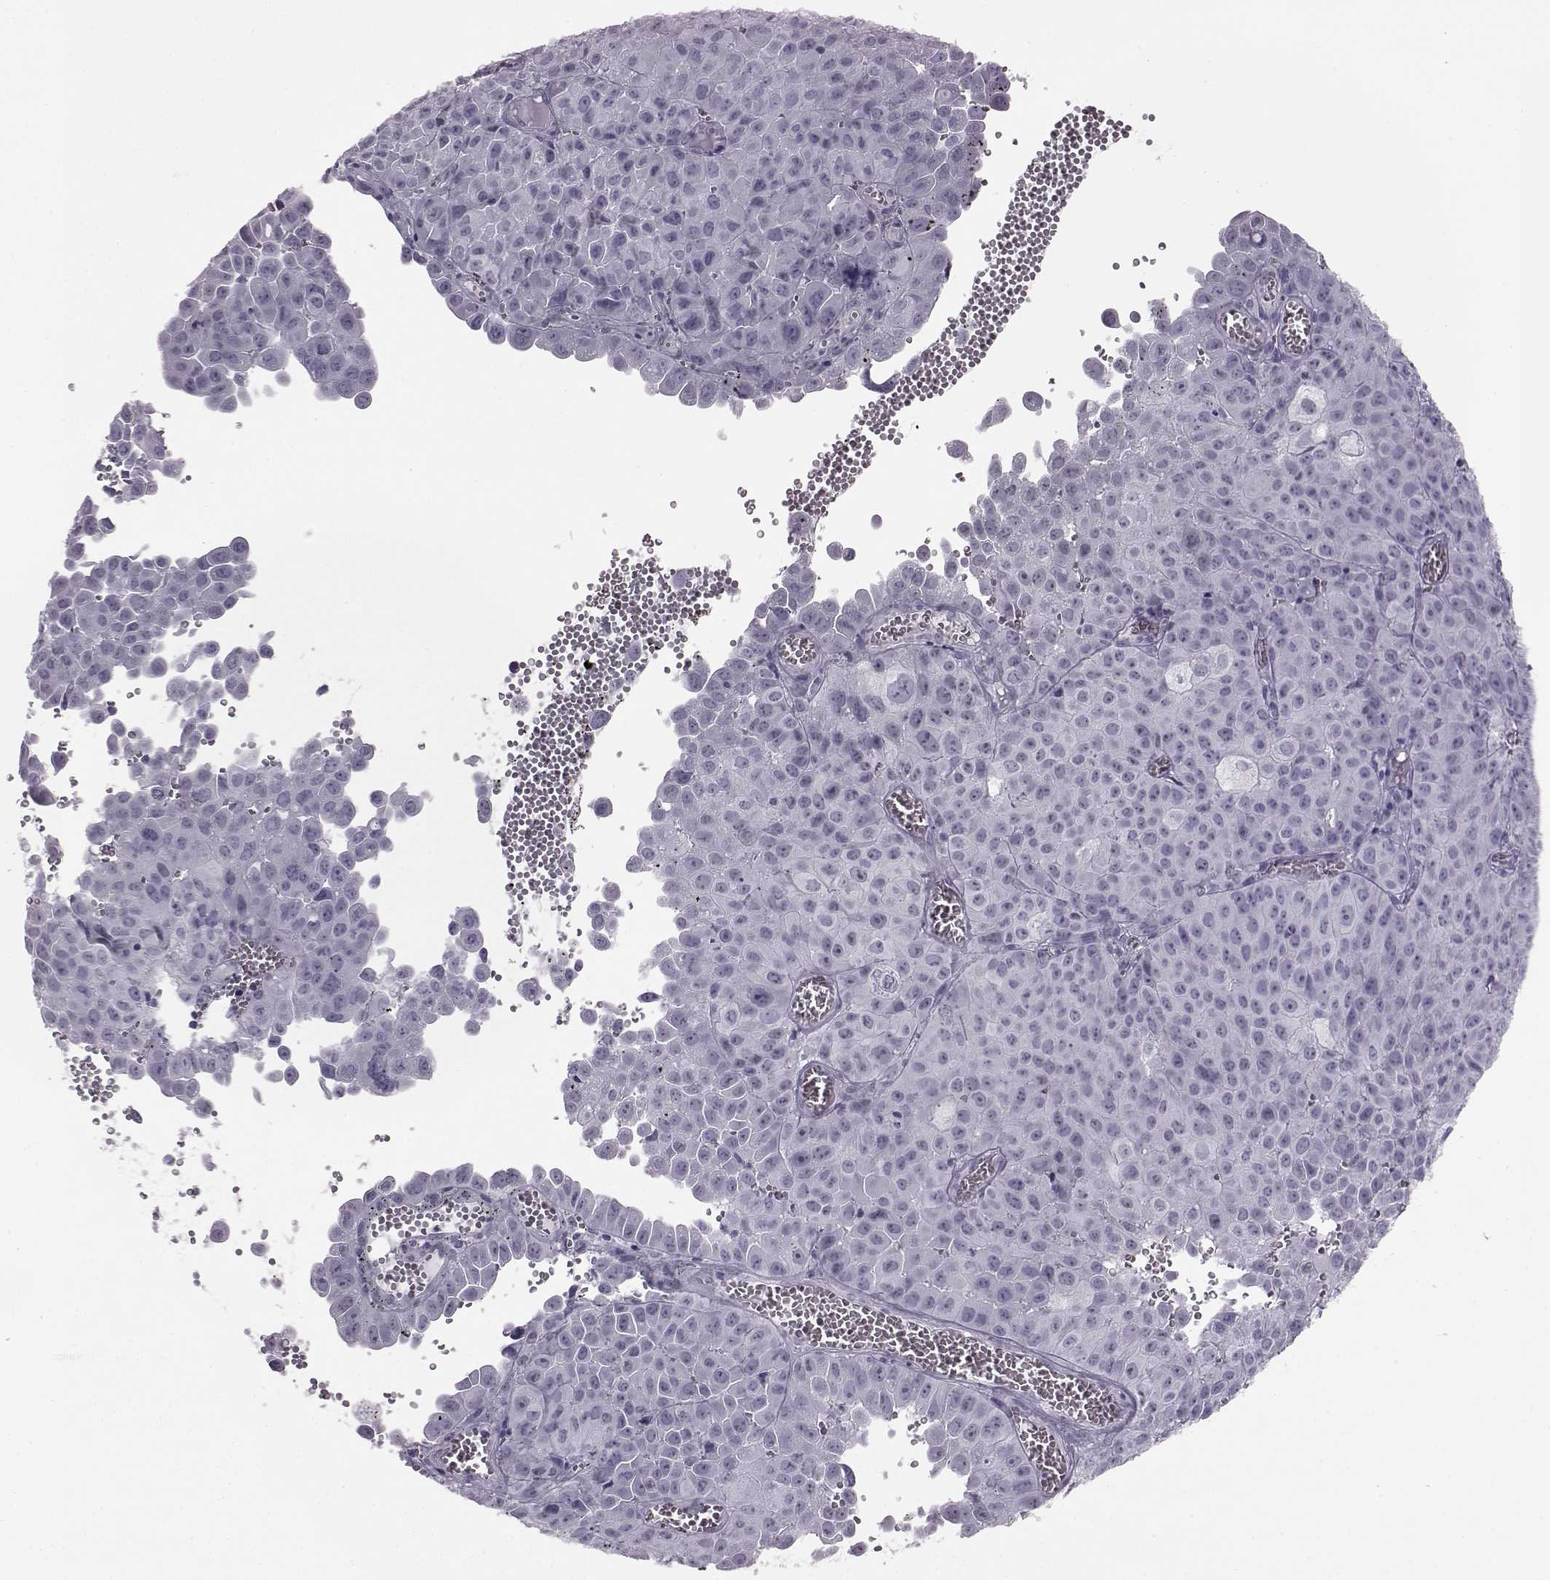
{"staining": {"intensity": "negative", "quantity": "none", "location": "none"}, "tissue": "cervical cancer", "cell_type": "Tumor cells", "image_type": "cancer", "snomed": [{"axis": "morphology", "description": "Squamous cell carcinoma, NOS"}, {"axis": "topography", "description": "Cervix"}], "caption": "IHC of squamous cell carcinoma (cervical) shows no positivity in tumor cells.", "gene": "ADGRG2", "patient": {"sex": "female", "age": 55}}